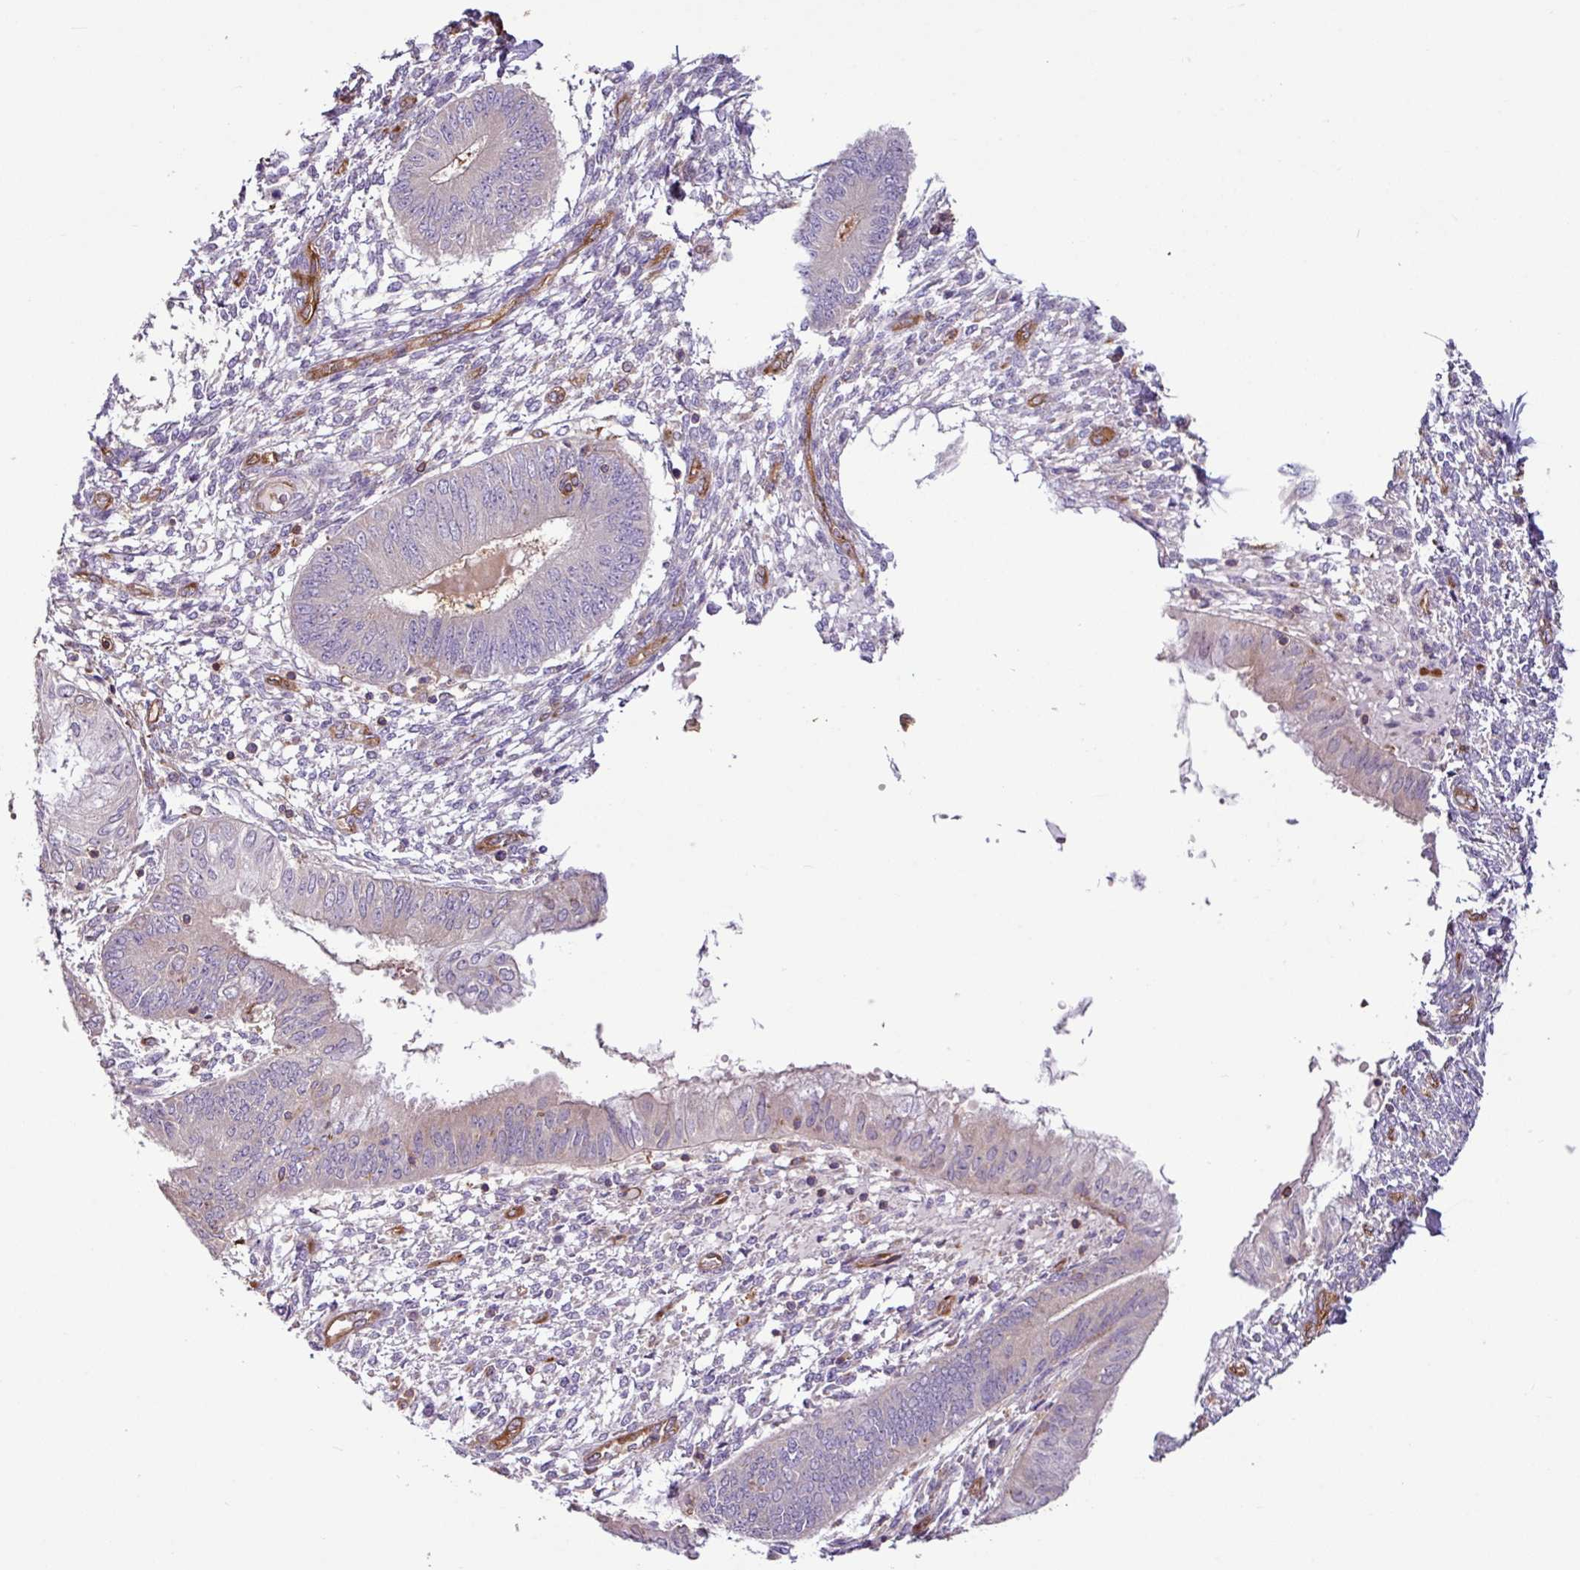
{"staining": {"intensity": "negative", "quantity": "none", "location": "none"}, "tissue": "endometrium", "cell_type": "Cells in endometrial stroma", "image_type": "normal", "snomed": [{"axis": "morphology", "description": "Normal tissue, NOS"}, {"axis": "topography", "description": "Endometrium"}], "caption": "The histopathology image reveals no significant expression in cells in endometrial stroma of endometrium. (Stains: DAB immunohistochemistry with hematoxylin counter stain, Microscopy: brightfield microscopy at high magnification).", "gene": "ZNF106", "patient": {"sex": "female", "age": 49}}